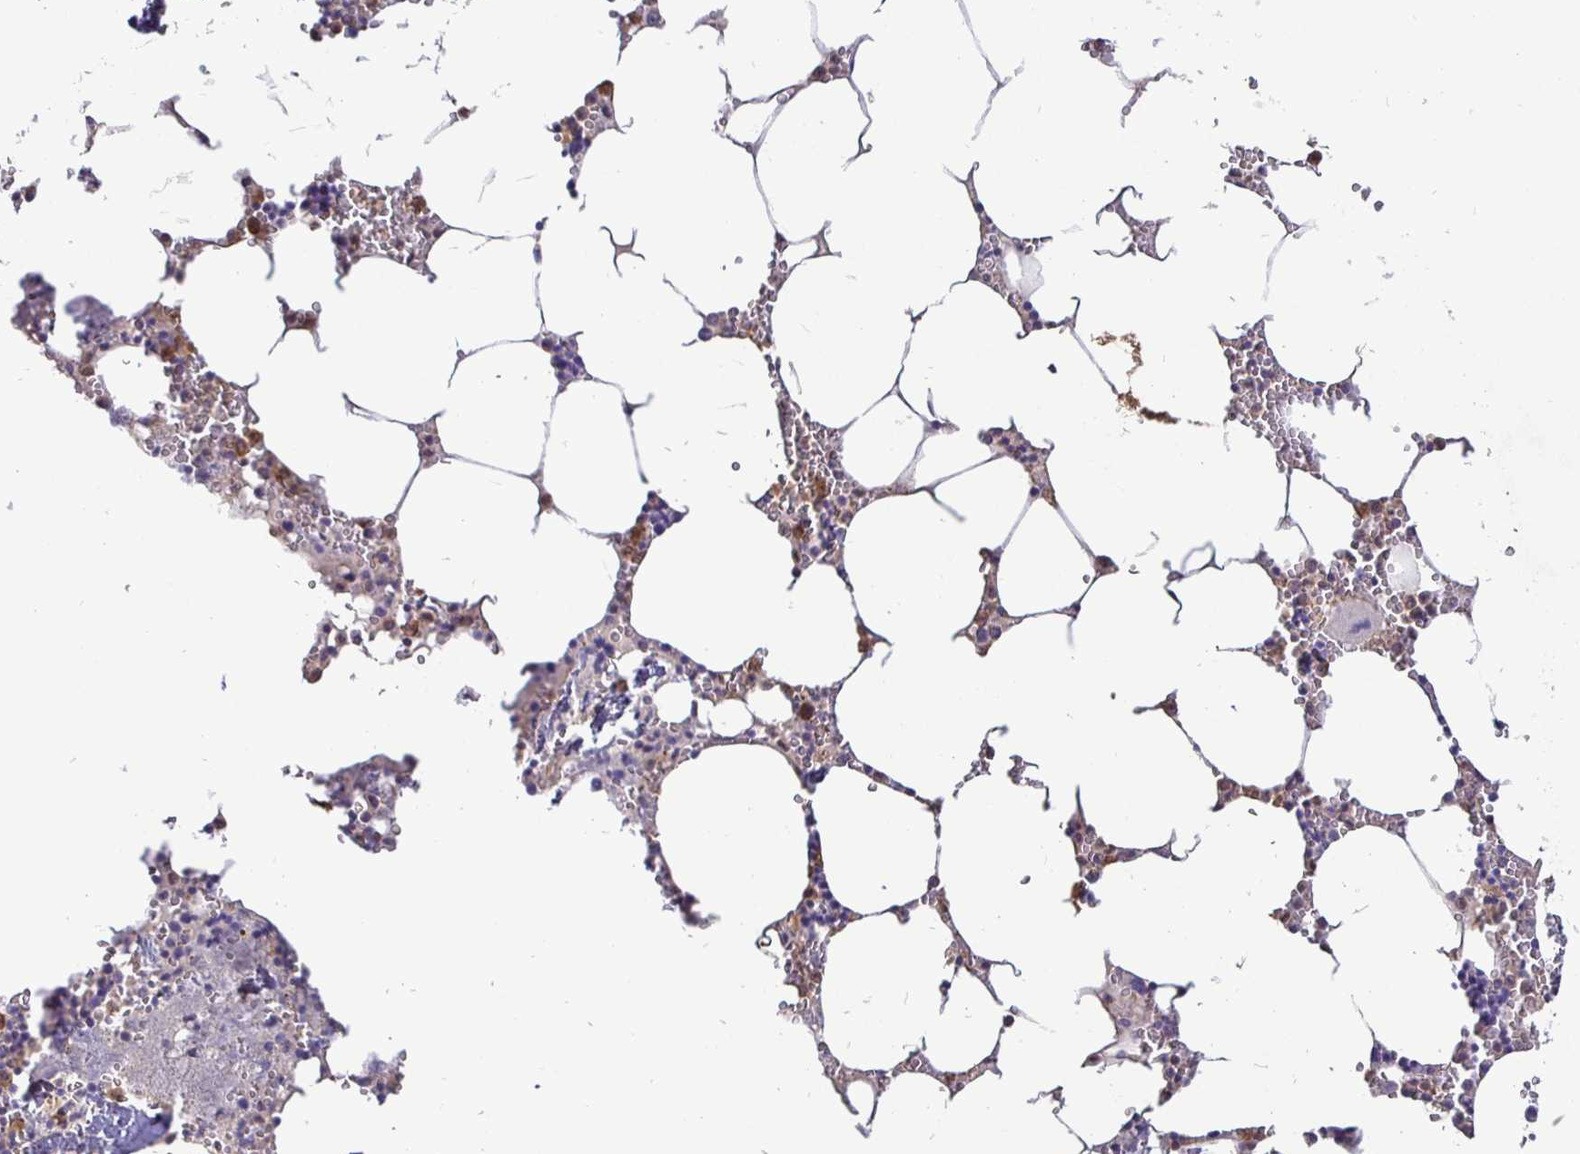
{"staining": {"intensity": "weak", "quantity": "<25%", "location": "cytoplasmic/membranous"}, "tissue": "bone marrow", "cell_type": "Hematopoietic cells", "image_type": "normal", "snomed": [{"axis": "morphology", "description": "Normal tissue, NOS"}, {"axis": "topography", "description": "Bone marrow"}], "caption": "An immunohistochemistry (IHC) histopathology image of normal bone marrow is shown. There is no staining in hematopoietic cells of bone marrow. The staining was performed using DAB (3,3'-diaminobenzidine) to visualize the protein expression in brown, while the nuclei were stained in blue with hematoxylin (Magnification: 20x).", "gene": "MAPK8IP3", "patient": {"sex": "male", "age": 54}}